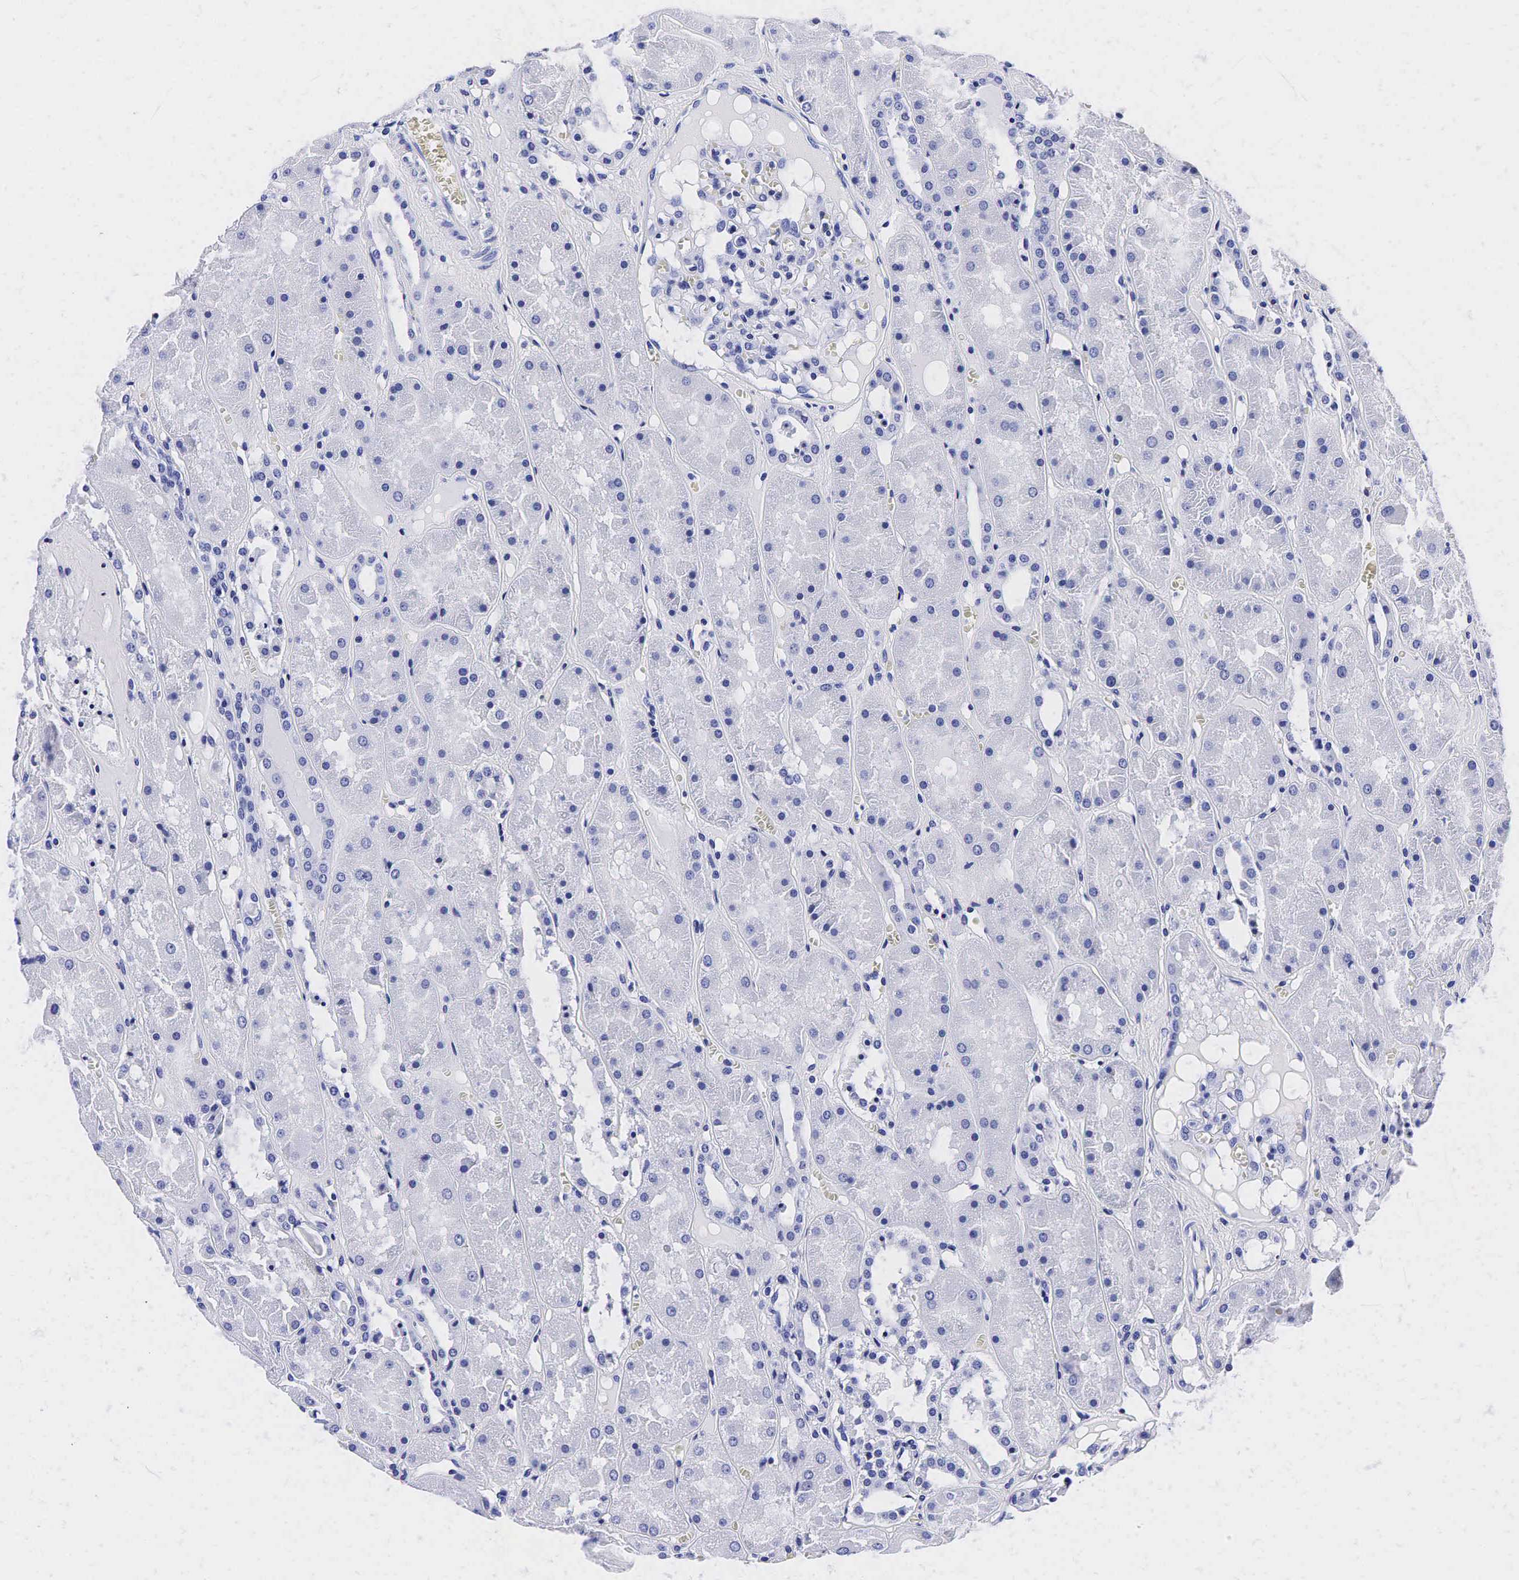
{"staining": {"intensity": "negative", "quantity": "none", "location": "none"}, "tissue": "kidney", "cell_type": "Cells in glomeruli", "image_type": "normal", "snomed": [{"axis": "morphology", "description": "Normal tissue, NOS"}, {"axis": "topography", "description": "Kidney"}], "caption": "The photomicrograph reveals no significant staining in cells in glomeruli of kidney. The staining was performed using DAB to visualize the protein expression in brown, while the nuclei were stained in blue with hematoxylin (Magnification: 20x).", "gene": "KLK3", "patient": {"sex": "male", "age": 36}}